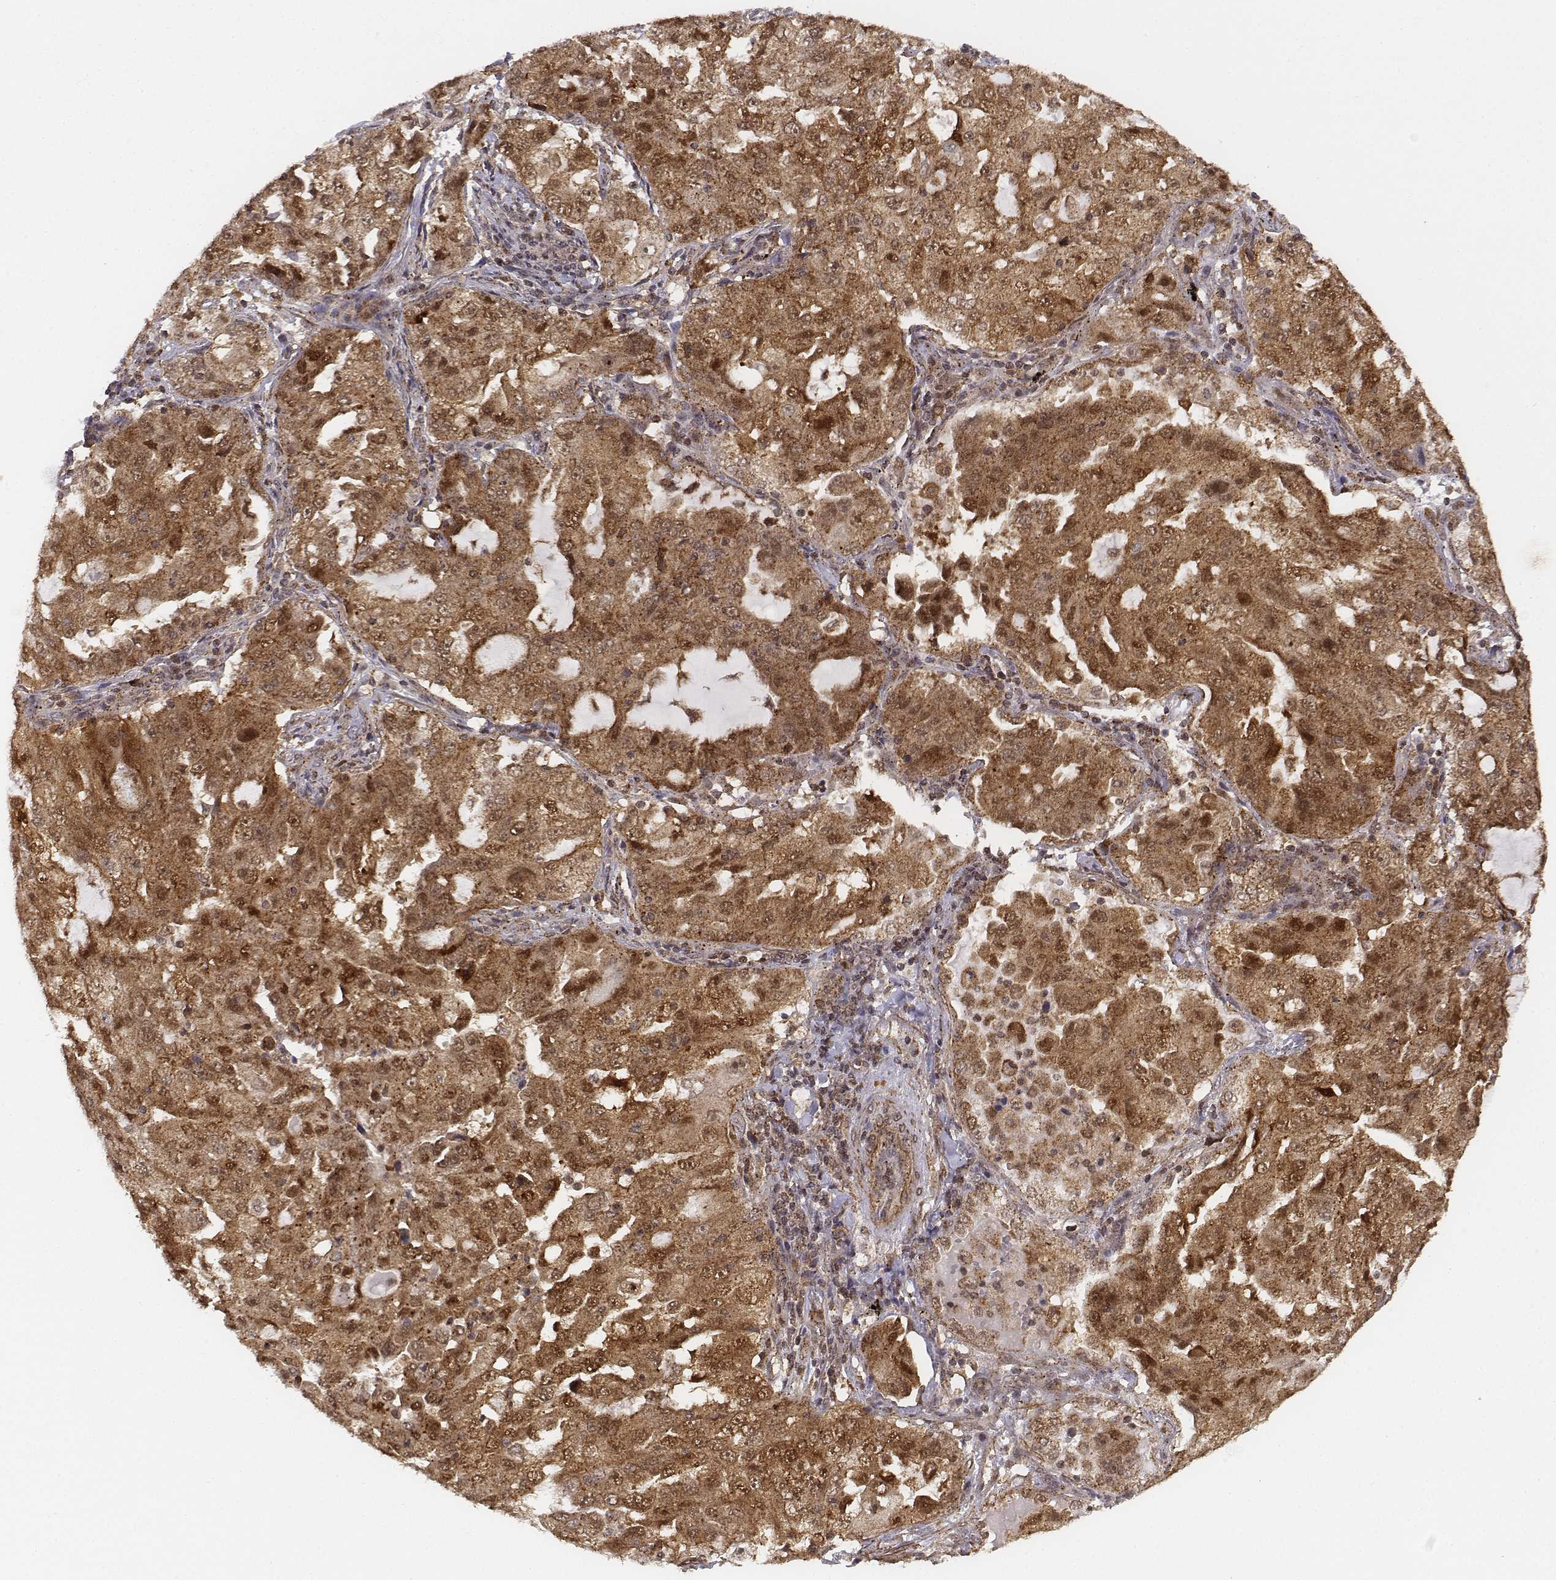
{"staining": {"intensity": "moderate", "quantity": ">75%", "location": "cytoplasmic/membranous,nuclear"}, "tissue": "lung cancer", "cell_type": "Tumor cells", "image_type": "cancer", "snomed": [{"axis": "morphology", "description": "Adenocarcinoma, NOS"}, {"axis": "topography", "description": "Lung"}], "caption": "Protein analysis of adenocarcinoma (lung) tissue demonstrates moderate cytoplasmic/membranous and nuclear staining in about >75% of tumor cells.", "gene": "ZFYVE19", "patient": {"sex": "female", "age": 61}}